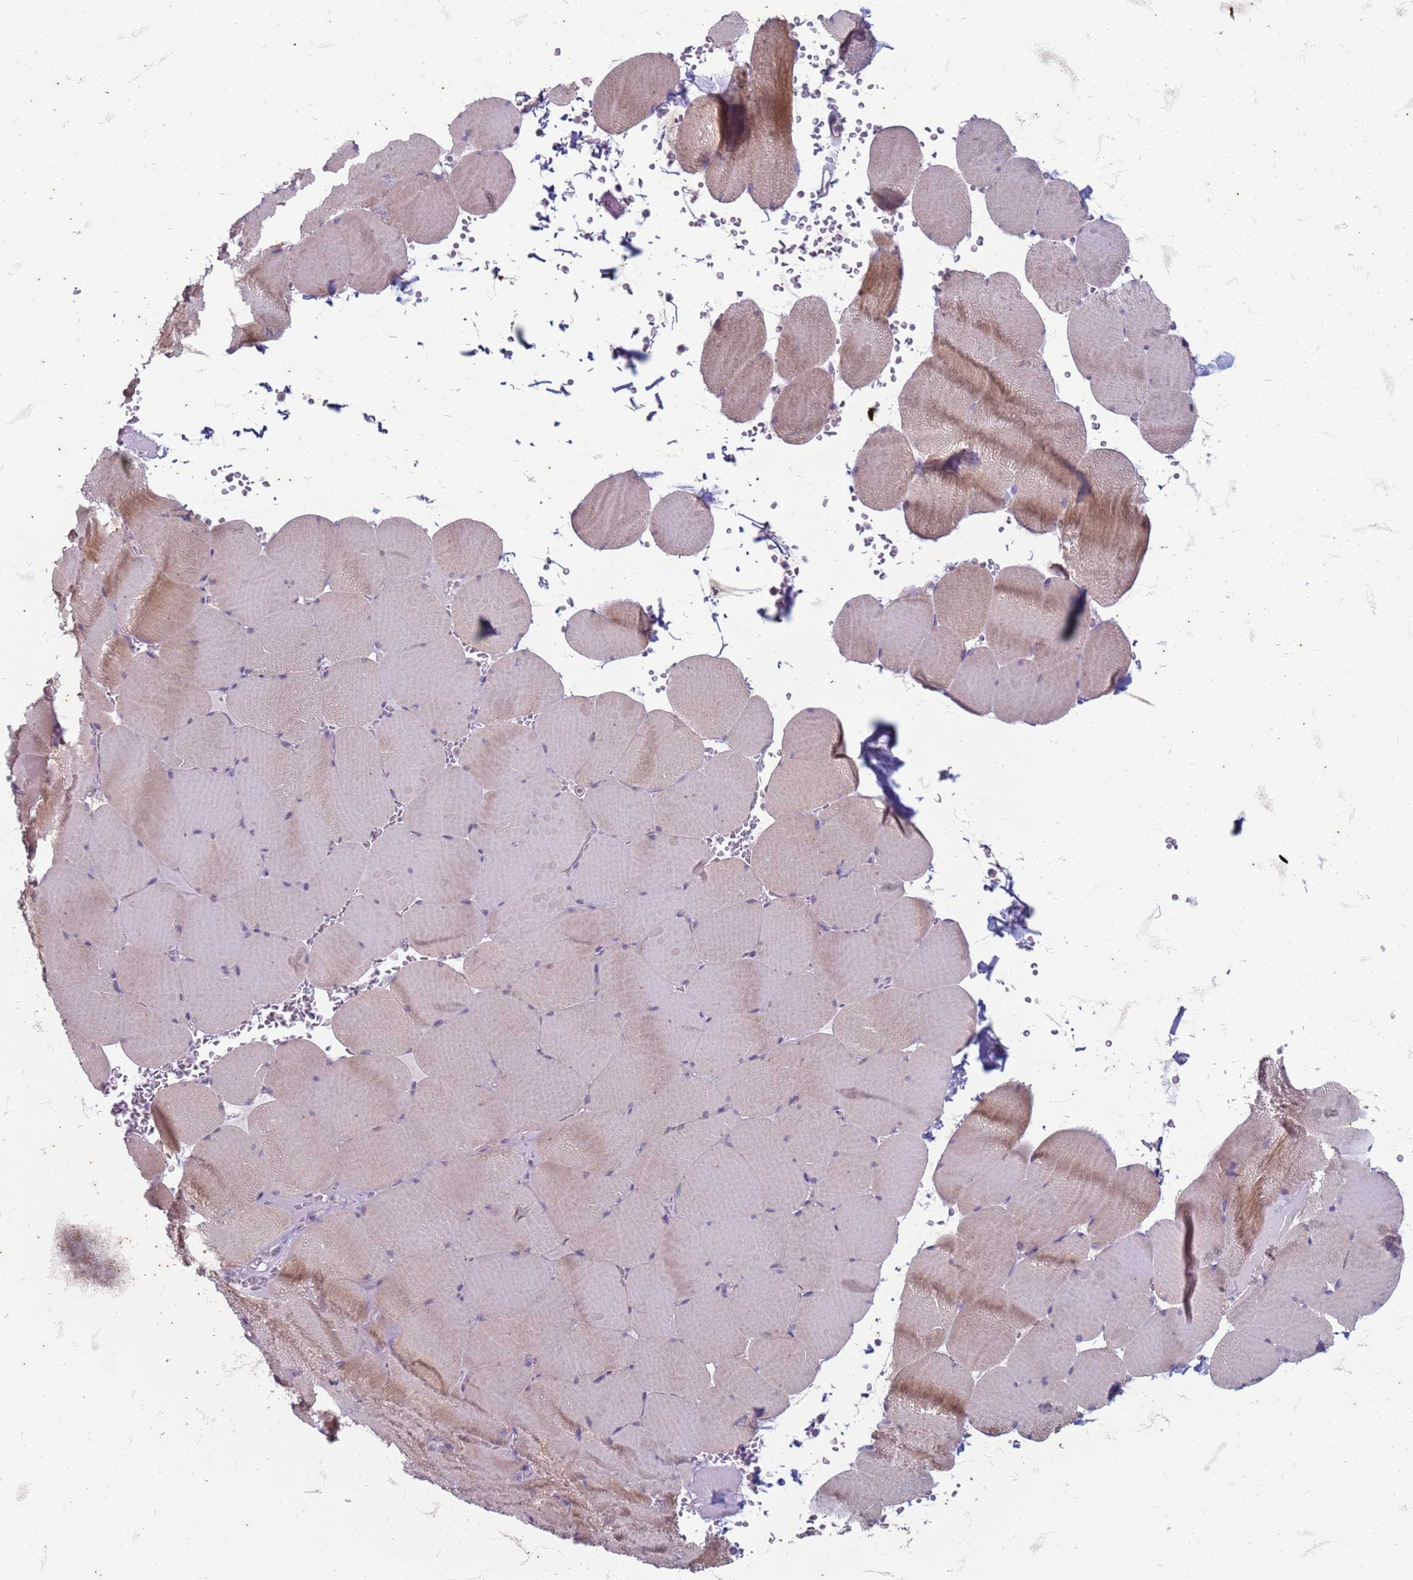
{"staining": {"intensity": "strong", "quantity": "25%-75%", "location": "cytoplasmic/membranous"}, "tissue": "skeletal muscle", "cell_type": "Myocytes", "image_type": "normal", "snomed": [{"axis": "morphology", "description": "Normal tissue, NOS"}, {"axis": "topography", "description": "Skeletal muscle"}, {"axis": "topography", "description": "Head-Neck"}], "caption": "Benign skeletal muscle reveals strong cytoplasmic/membranous positivity in about 25%-75% of myocytes Using DAB (3,3'-diaminobenzidine) (brown) and hematoxylin (blue) stains, captured at high magnification using brightfield microscopy..", "gene": "SUCO", "patient": {"sex": "male", "age": 66}}